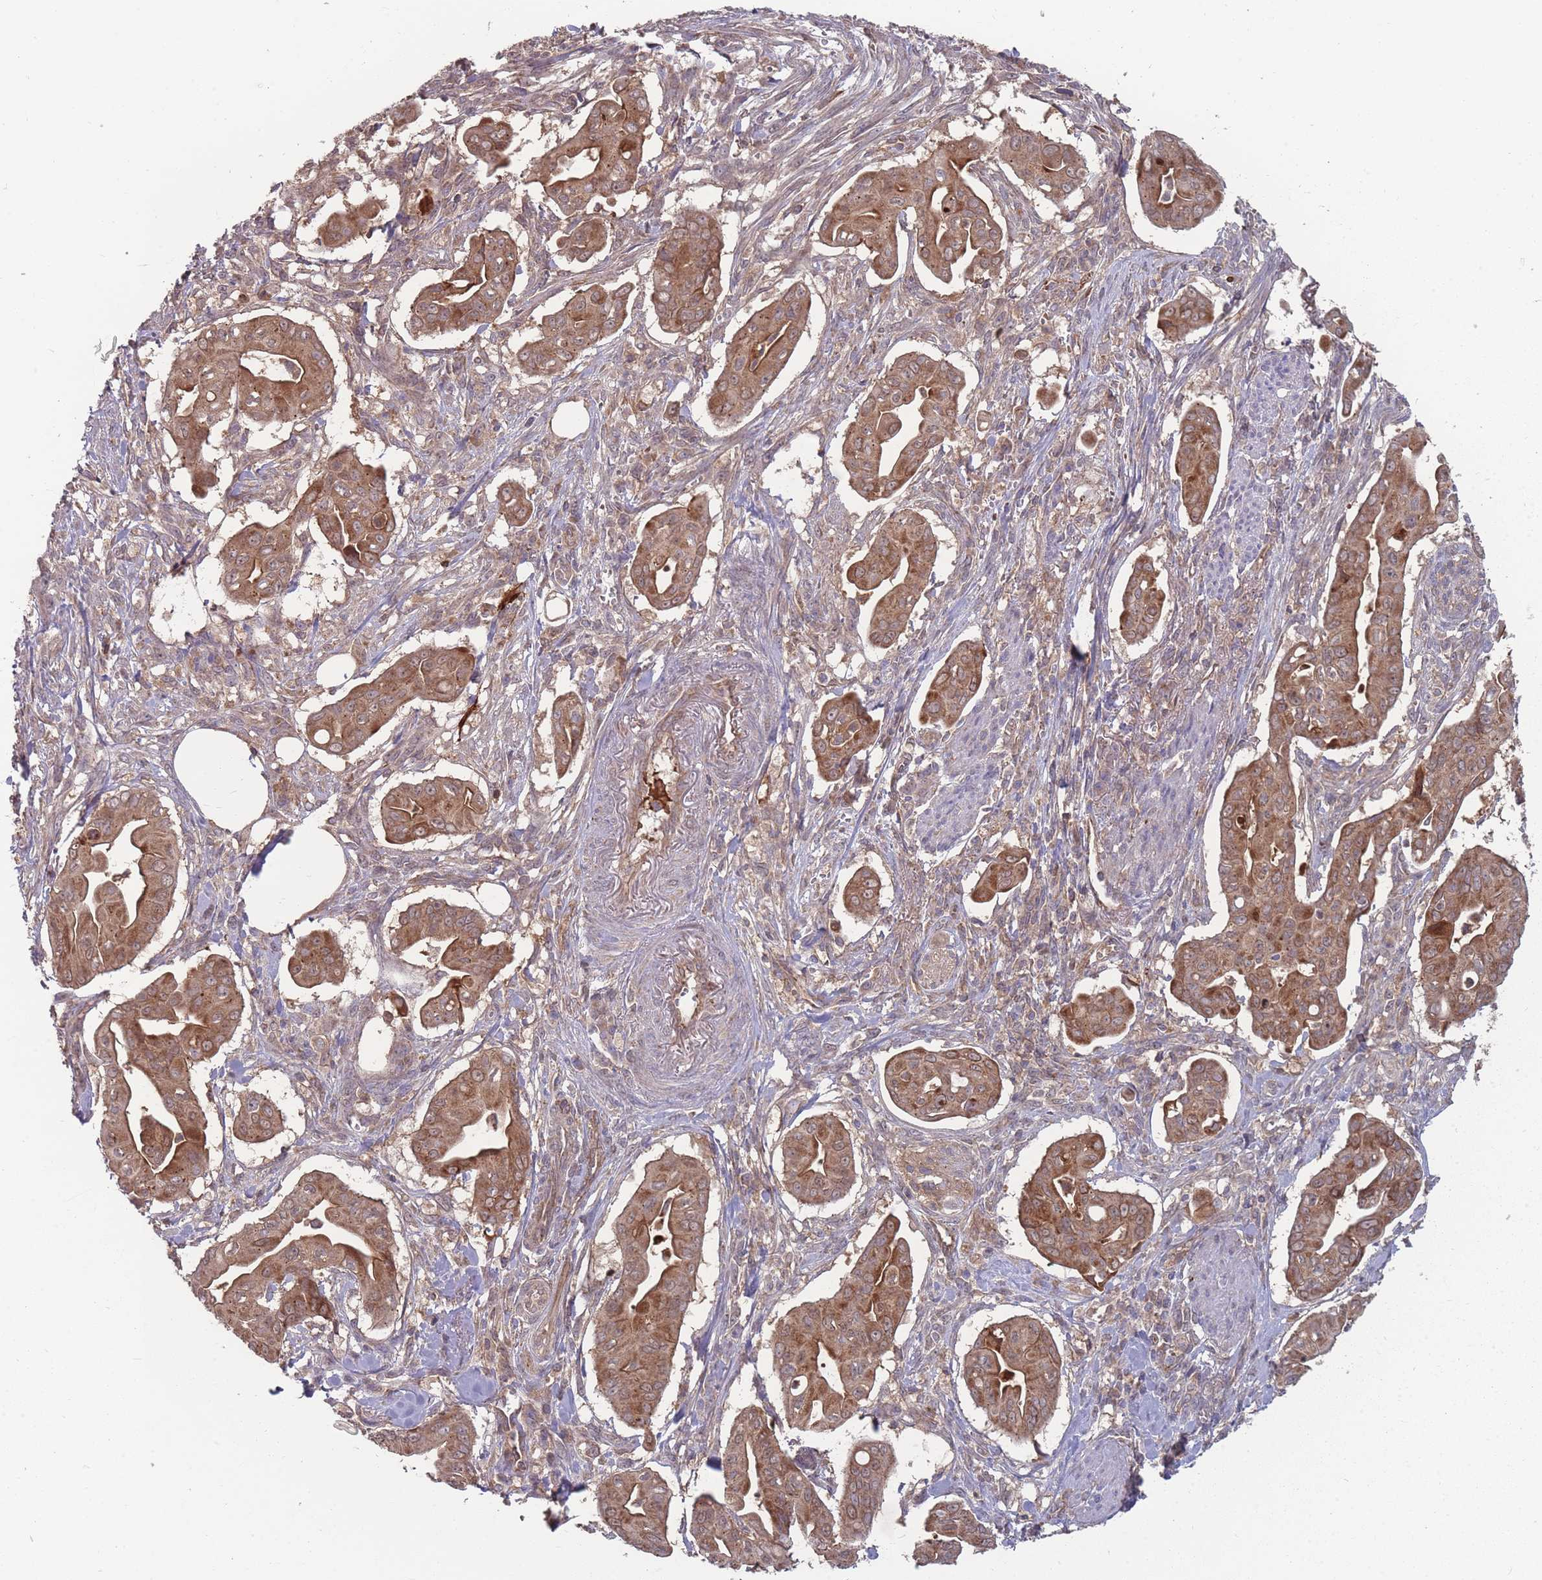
{"staining": {"intensity": "moderate", "quantity": ">75%", "location": "cytoplasmic/membranous"}, "tissue": "pancreatic cancer", "cell_type": "Tumor cells", "image_type": "cancer", "snomed": [{"axis": "morphology", "description": "Adenocarcinoma, NOS"}, {"axis": "topography", "description": "Pancreas"}], "caption": "Immunohistochemistry histopathology image of adenocarcinoma (pancreatic) stained for a protein (brown), which reveals medium levels of moderate cytoplasmic/membranous staining in about >75% of tumor cells.", "gene": "SLC35B4", "patient": {"sex": "male", "age": 71}}